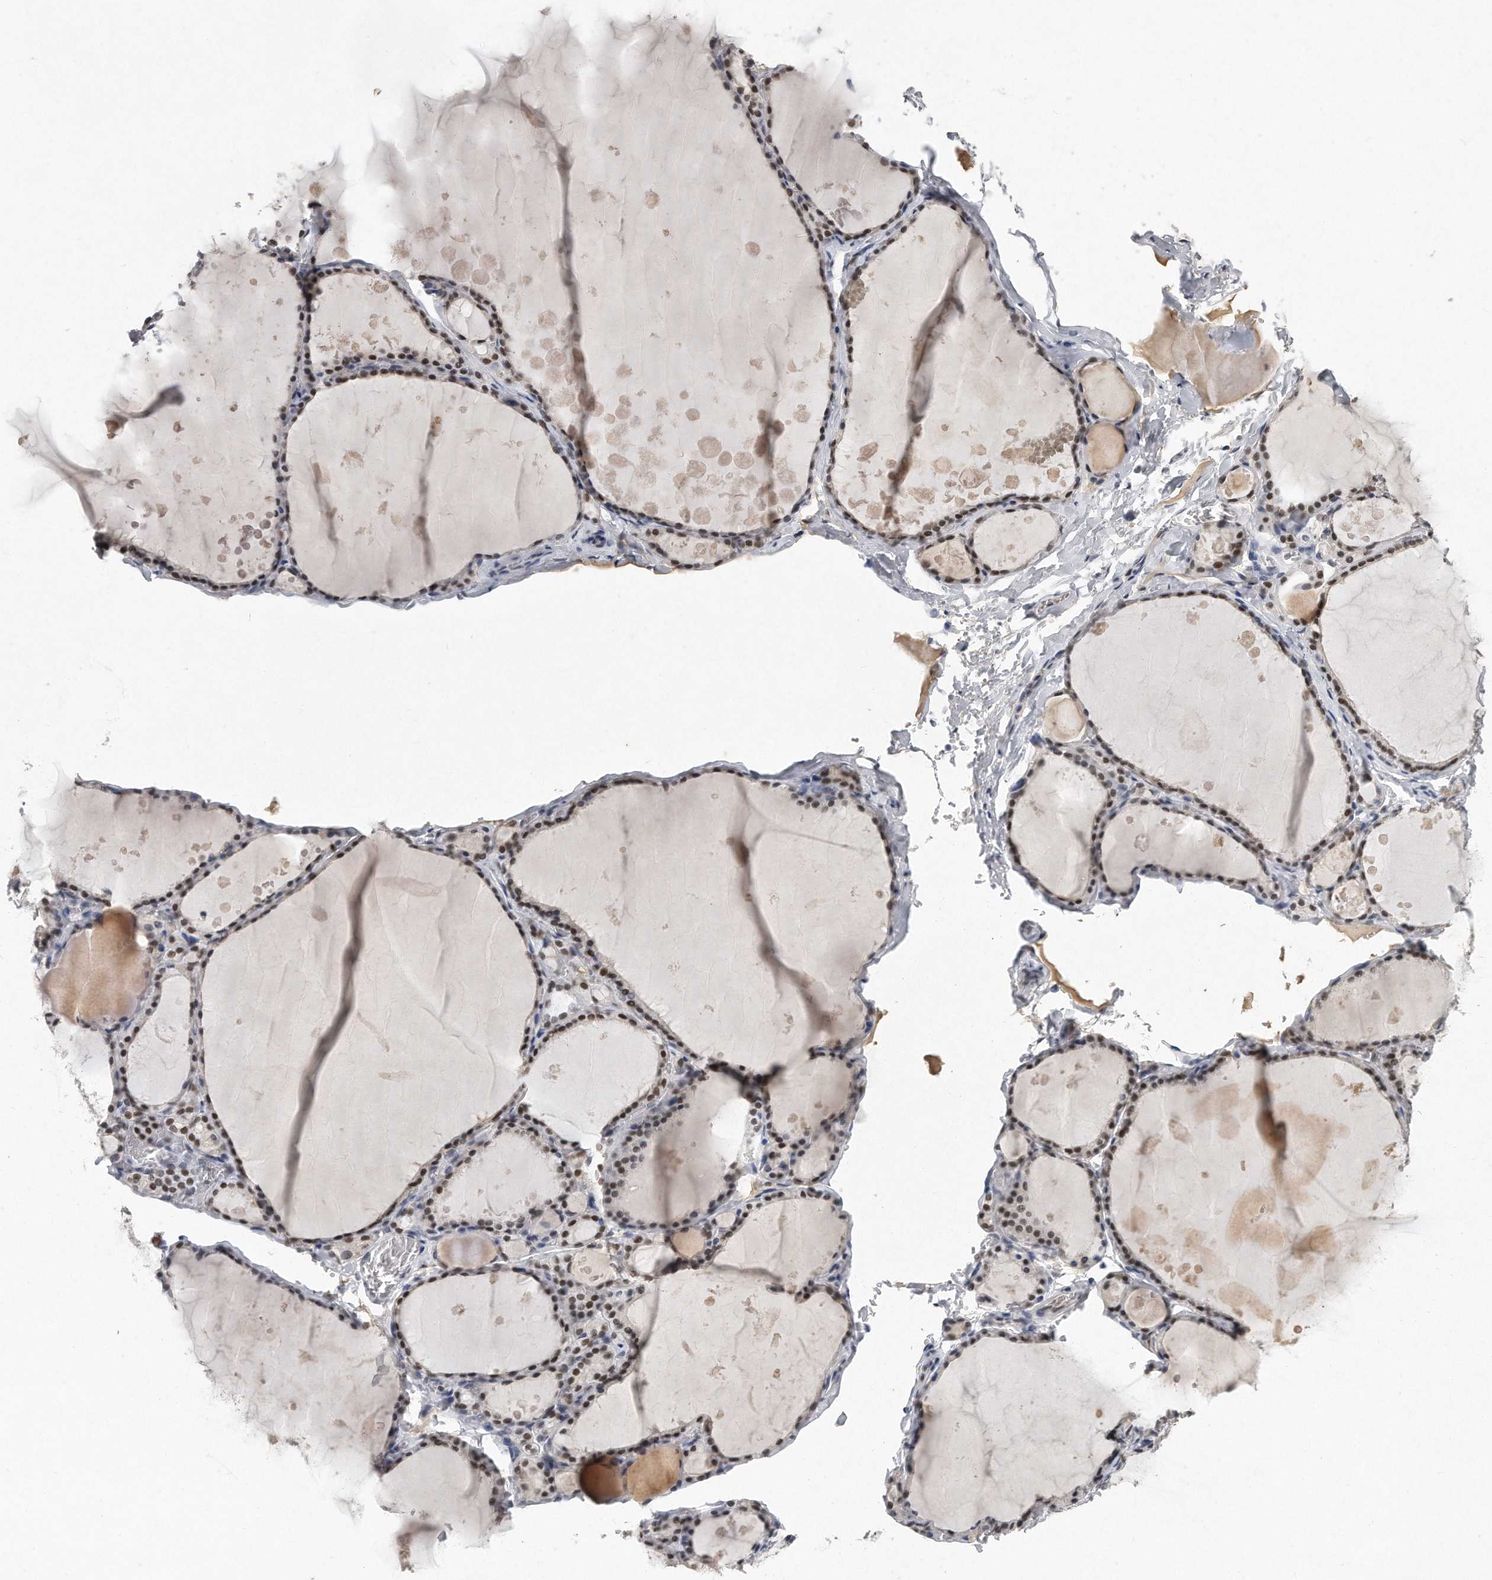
{"staining": {"intensity": "moderate", "quantity": ">75%", "location": "nuclear"}, "tissue": "thyroid gland", "cell_type": "Glandular cells", "image_type": "normal", "snomed": [{"axis": "morphology", "description": "Normal tissue, NOS"}, {"axis": "topography", "description": "Thyroid gland"}], "caption": "DAB (3,3'-diaminobenzidine) immunohistochemical staining of unremarkable human thyroid gland exhibits moderate nuclear protein staining in approximately >75% of glandular cells.", "gene": "CTBP2", "patient": {"sex": "male", "age": 56}}